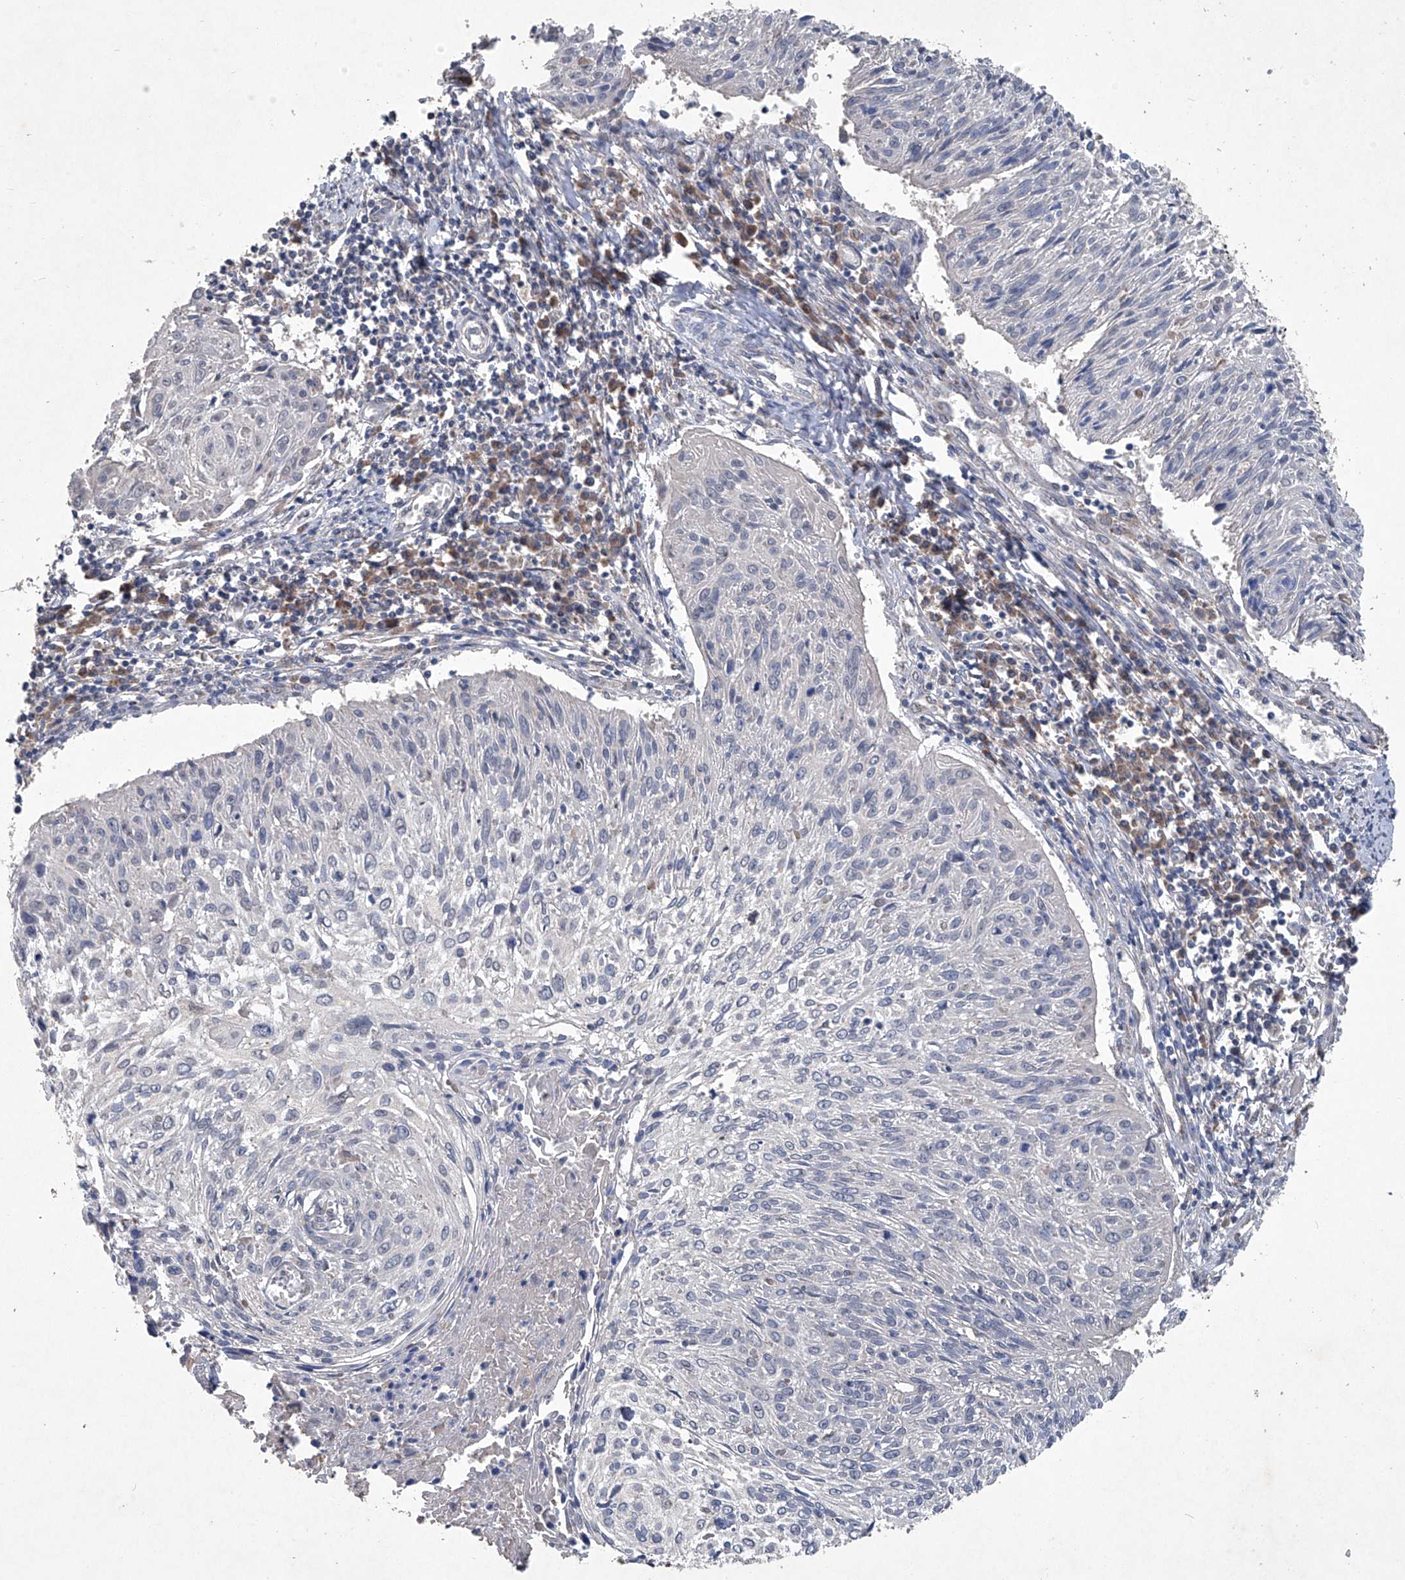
{"staining": {"intensity": "negative", "quantity": "none", "location": "none"}, "tissue": "cervical cancer", "cell_type": "Tumor cells", "image_type": "cancer", "snomed": [{"axis": "morphology", "description": "Squamous cell carcinoma, NOS"}, {"axis": "topography", "description": "Cervix"}], "caption": "Immunohistochemical staining of human squamous cell carcinoma (cervical) exhibits no significant staining in tumor cells.", "gene": "PCSK5", "patient": {"sex": "female", "age": 51}}